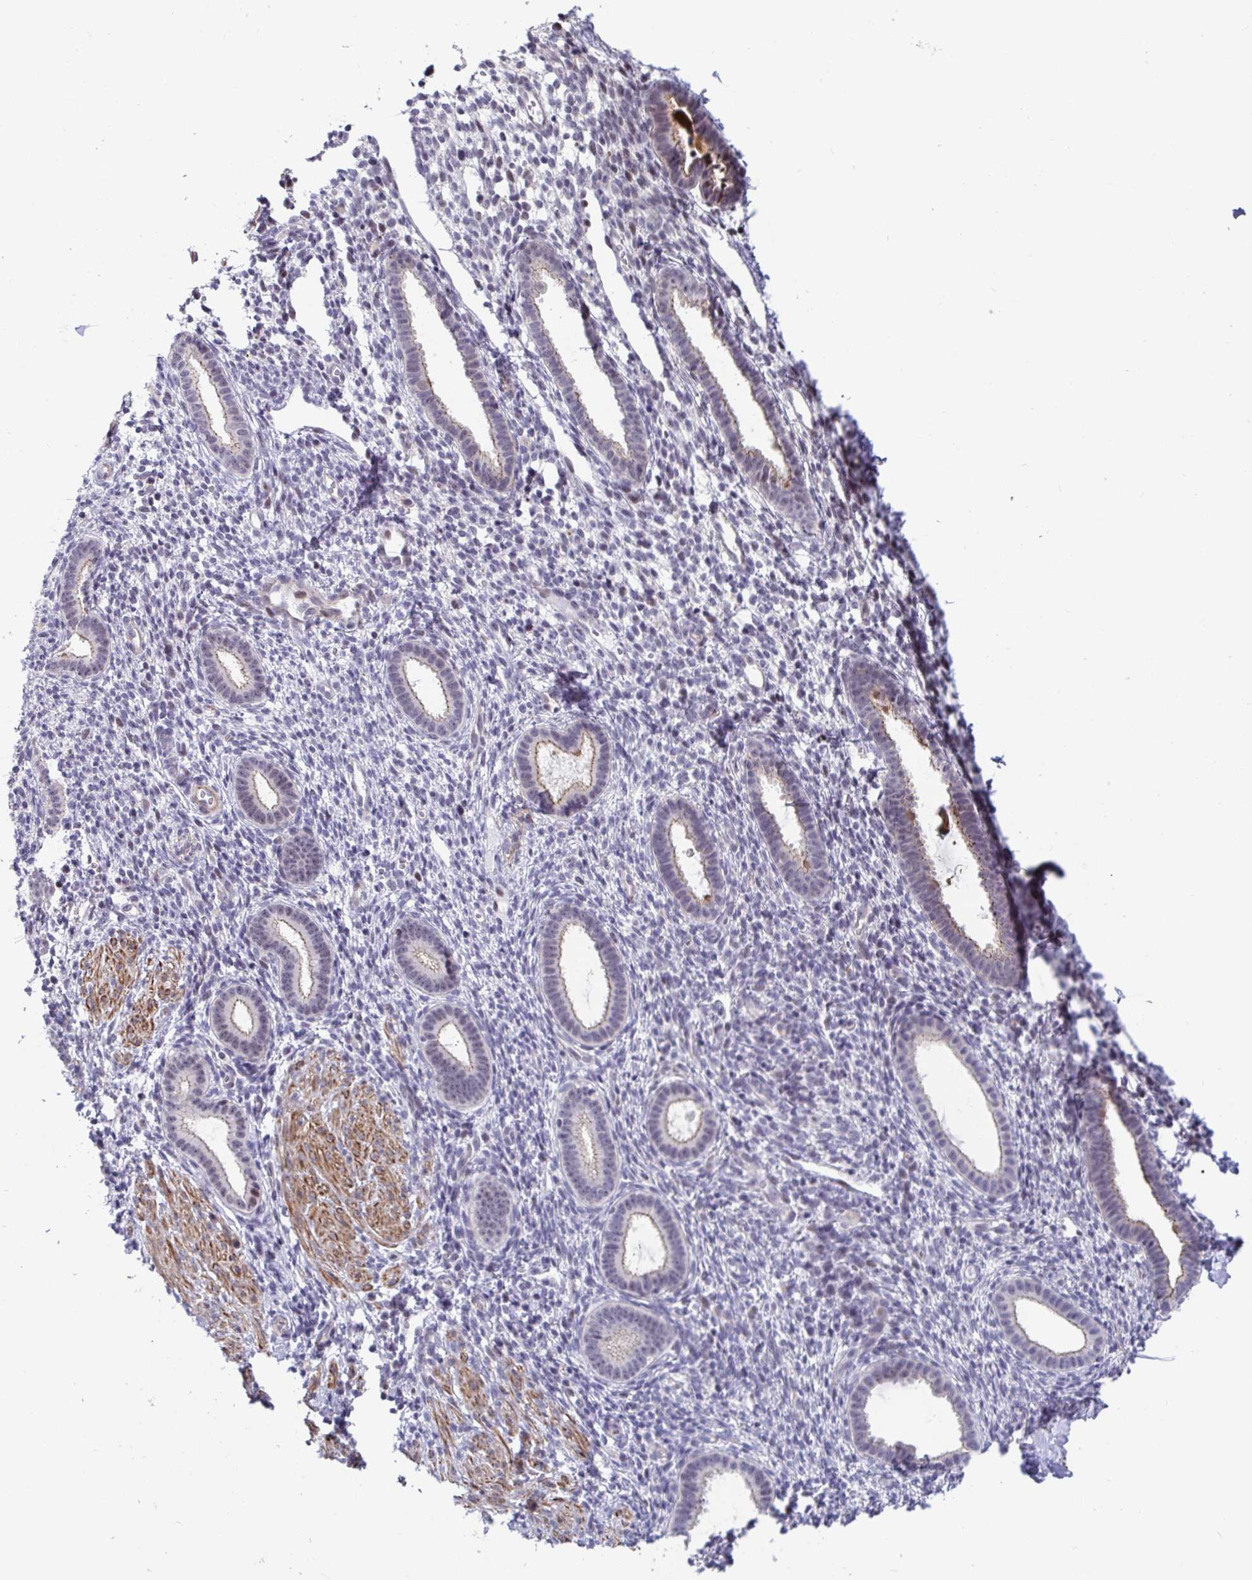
{"staining": {"intensity": "negative", "quantity": "none", "location": "none"}, "tissue": "endometrium", "cell_type": "Cells in endometrial stroma", "image_type": "normal", "snomed": [{"axis": "morphology", "description": "Normal tissue, NOS"}, {"axis": "topography", "description": "Endometrium"}], "caption": "A high-resolution histopathology image shows immunohistochemistry staining of benign endometrium, which exhibits no significant expression in cells in endometrial stroma. Nuclei are stained in blue.", "gene": "WDR72", "patient": {"sex": "female", "age": 36}}